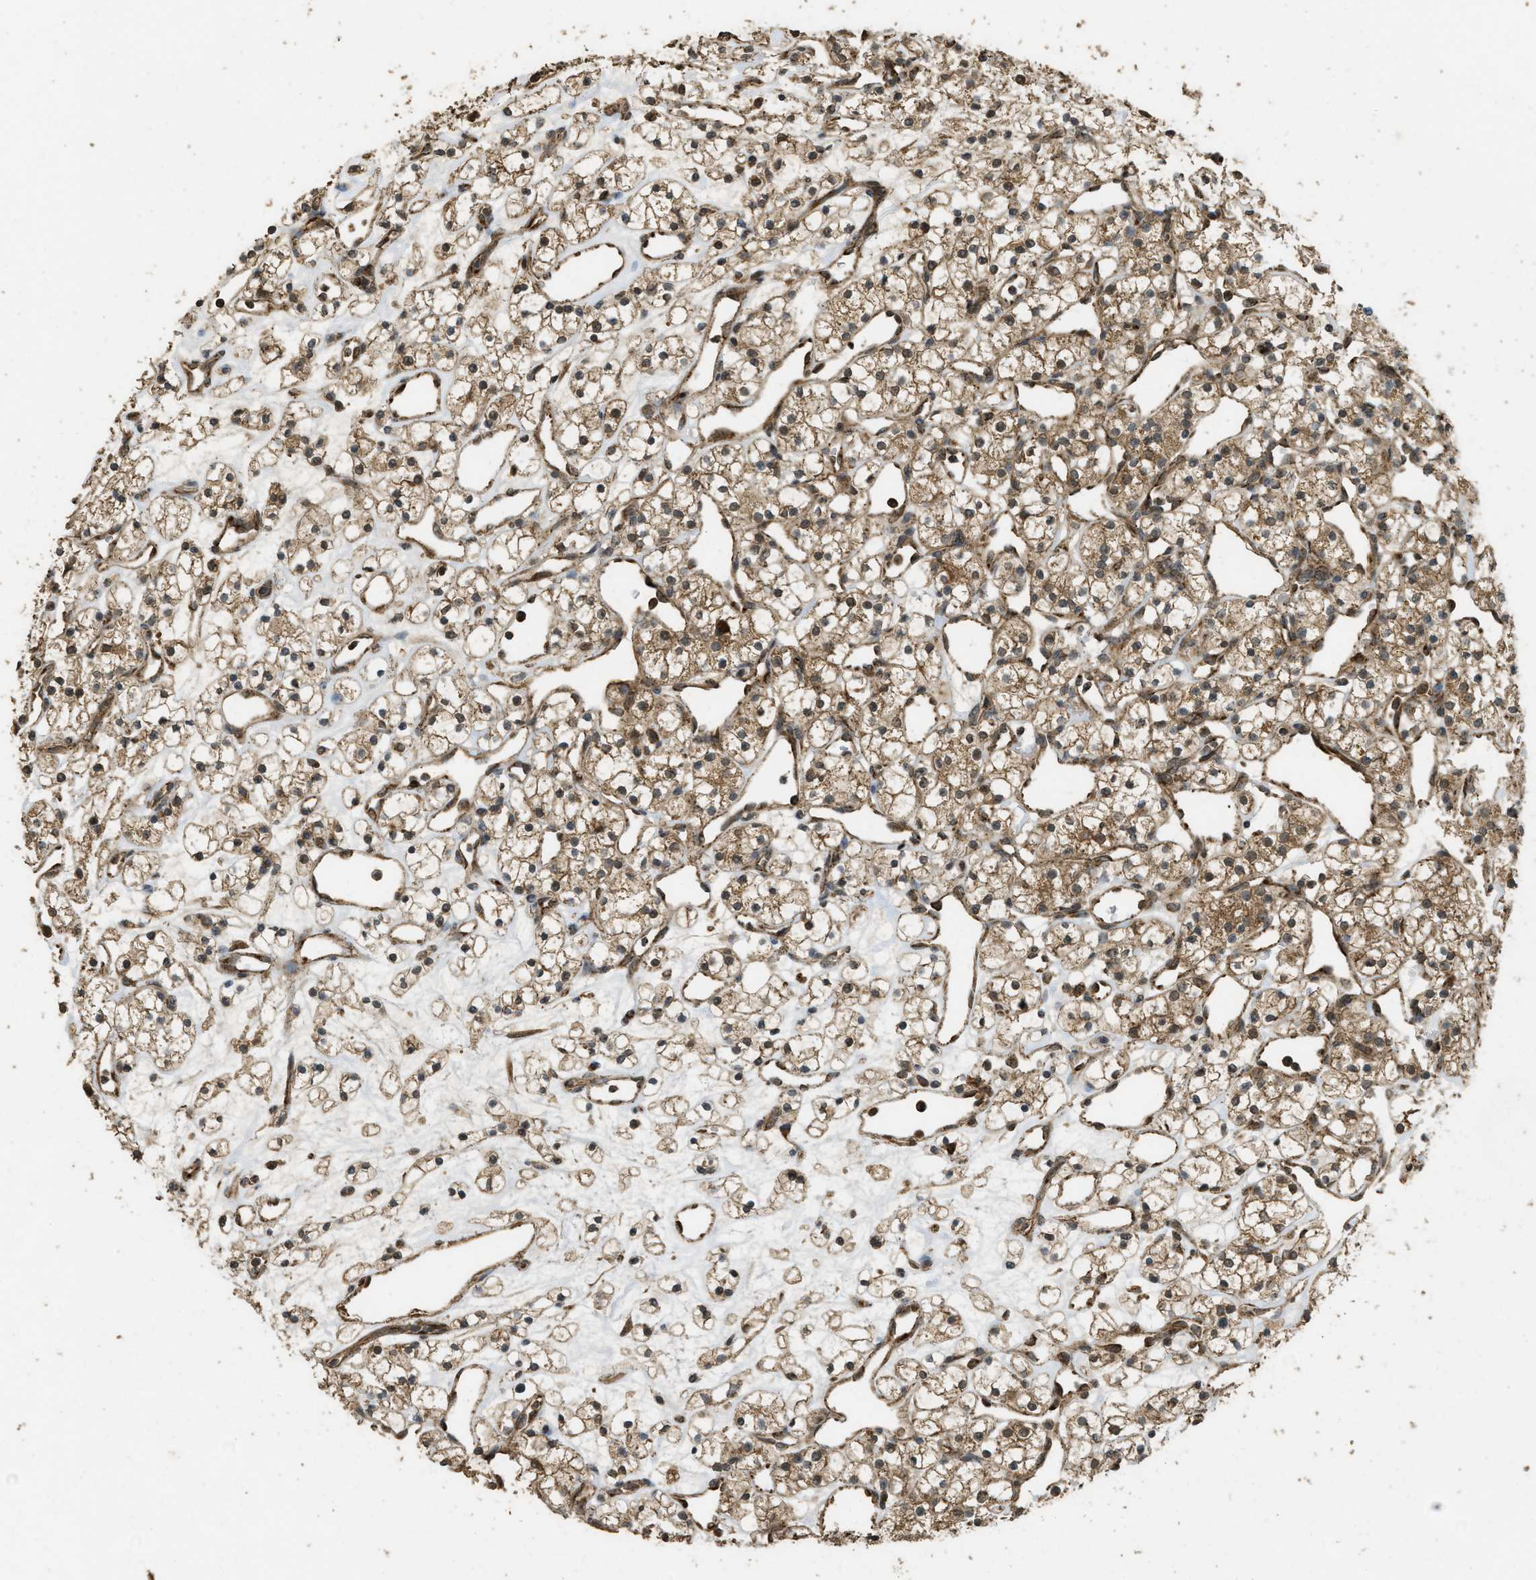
{"staining": {"intensity": "moderate", "quantity": ">75%", "location": "cytoplasmic/membranous"}, "tissue": "renal cancer", "cell_type": "Tumor cells", "image_type": "cancer", "snomed": [{"axis": "morphology", "description": "Adenocarcinoma, NOS"}, {"axis": "topography", "description": "Kidney"}], "caption": "Protein analysis of renal cancer (adenocarcinoma) tissue displays moderate cytoplasmic/membranous expression in about >75% of tumor cells.", "gene": "CTPS1", "patient": {"sex": "female", "age": 60}}